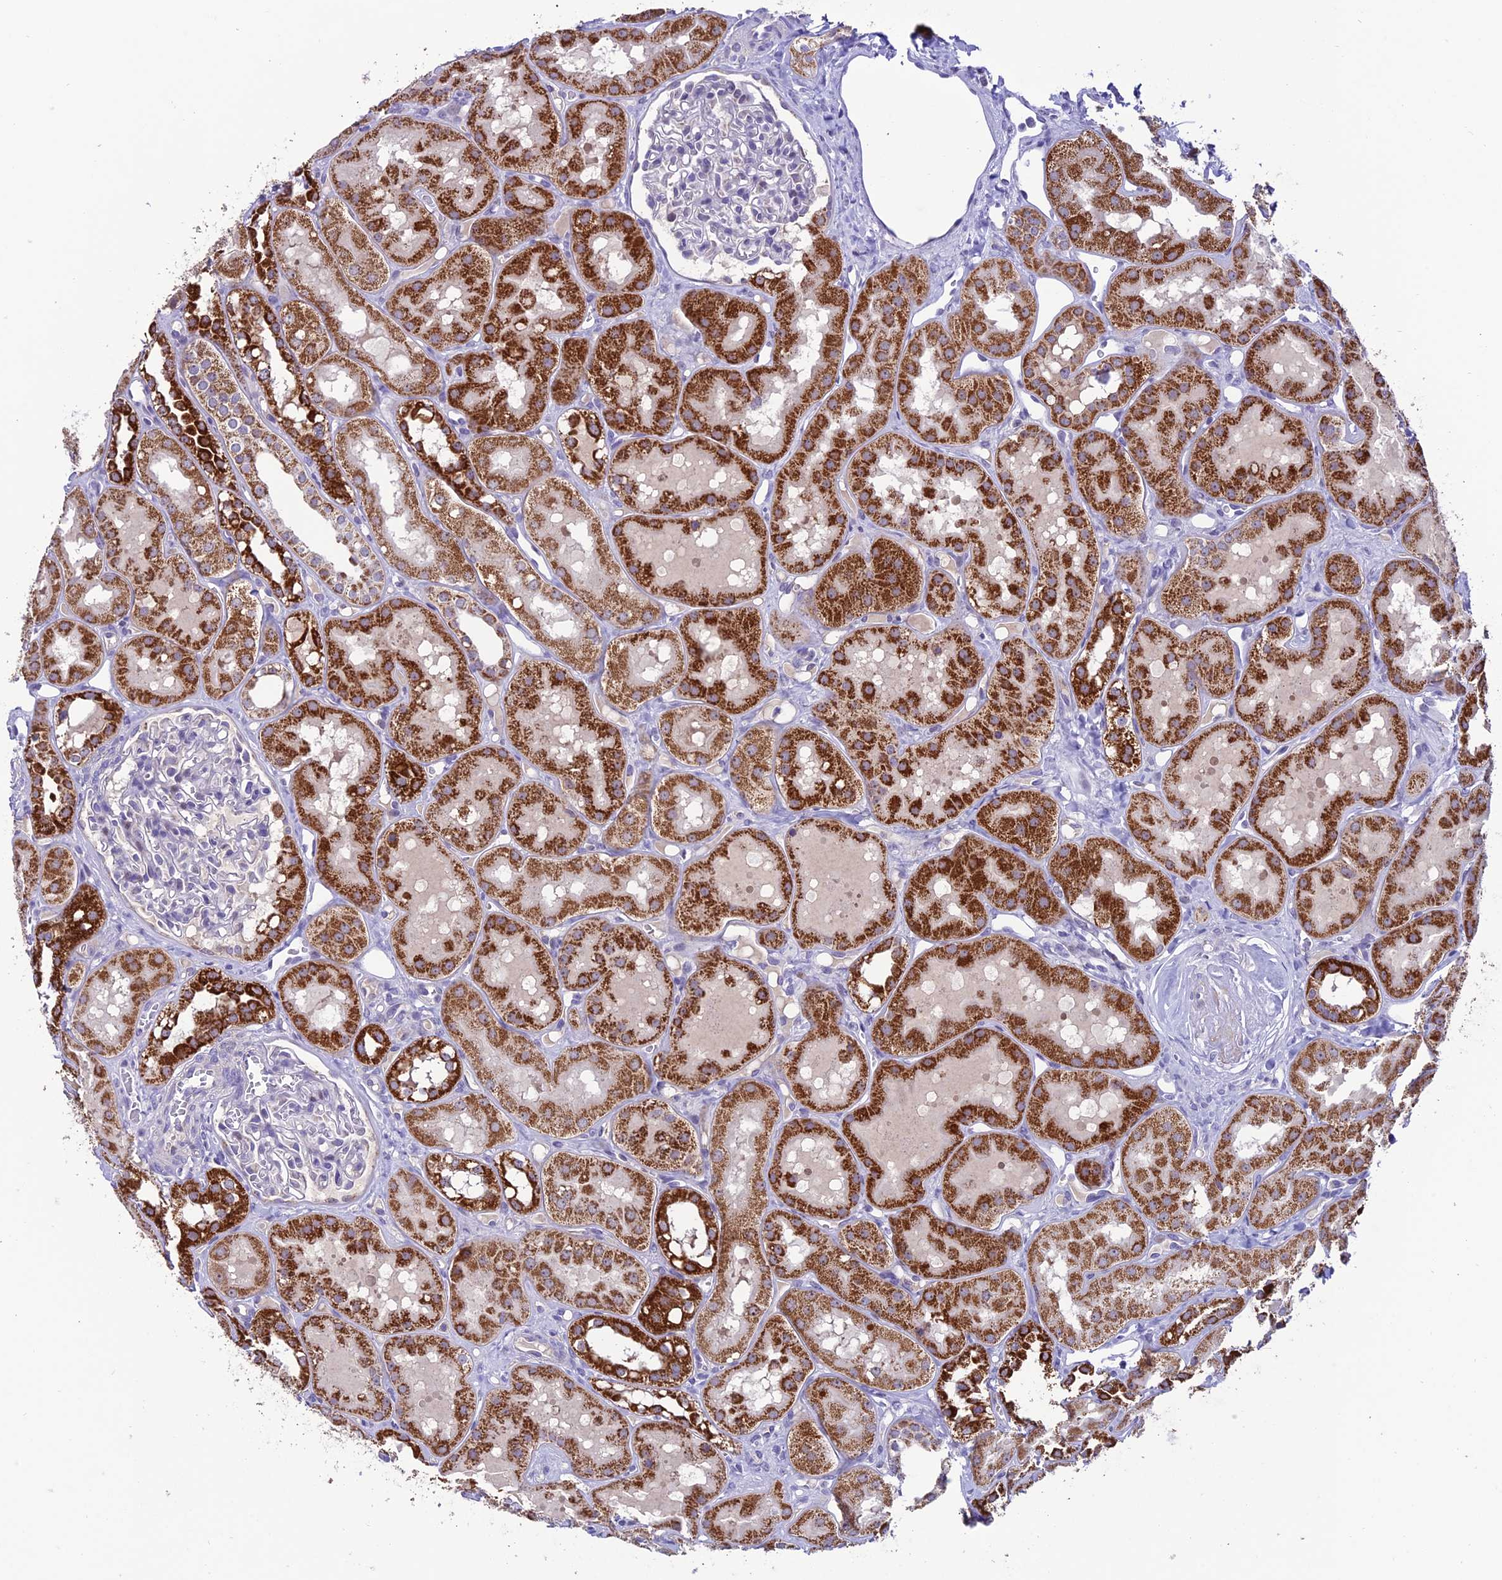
{"staining": {"intensity": "negative", "quantity": "none", "location": "none"}, "tissue": "kidney", "cell_type": "Cells in glomeruli", "image_type": "normal", "snomed": [{"axis": "morphology", "description": "Normal tissue, NOS"}, {"axis": "topography", "description": "Kidney"}], "caption": "There is no significant staining in cells in glomeruli of kidney. Brightfield microscopy of IHC stained with DAB (brown) and hematoxylin (blue), captured at high magnification.", "gene": "SLC10A1", "patient": {"sex": "male", "age": 16}}